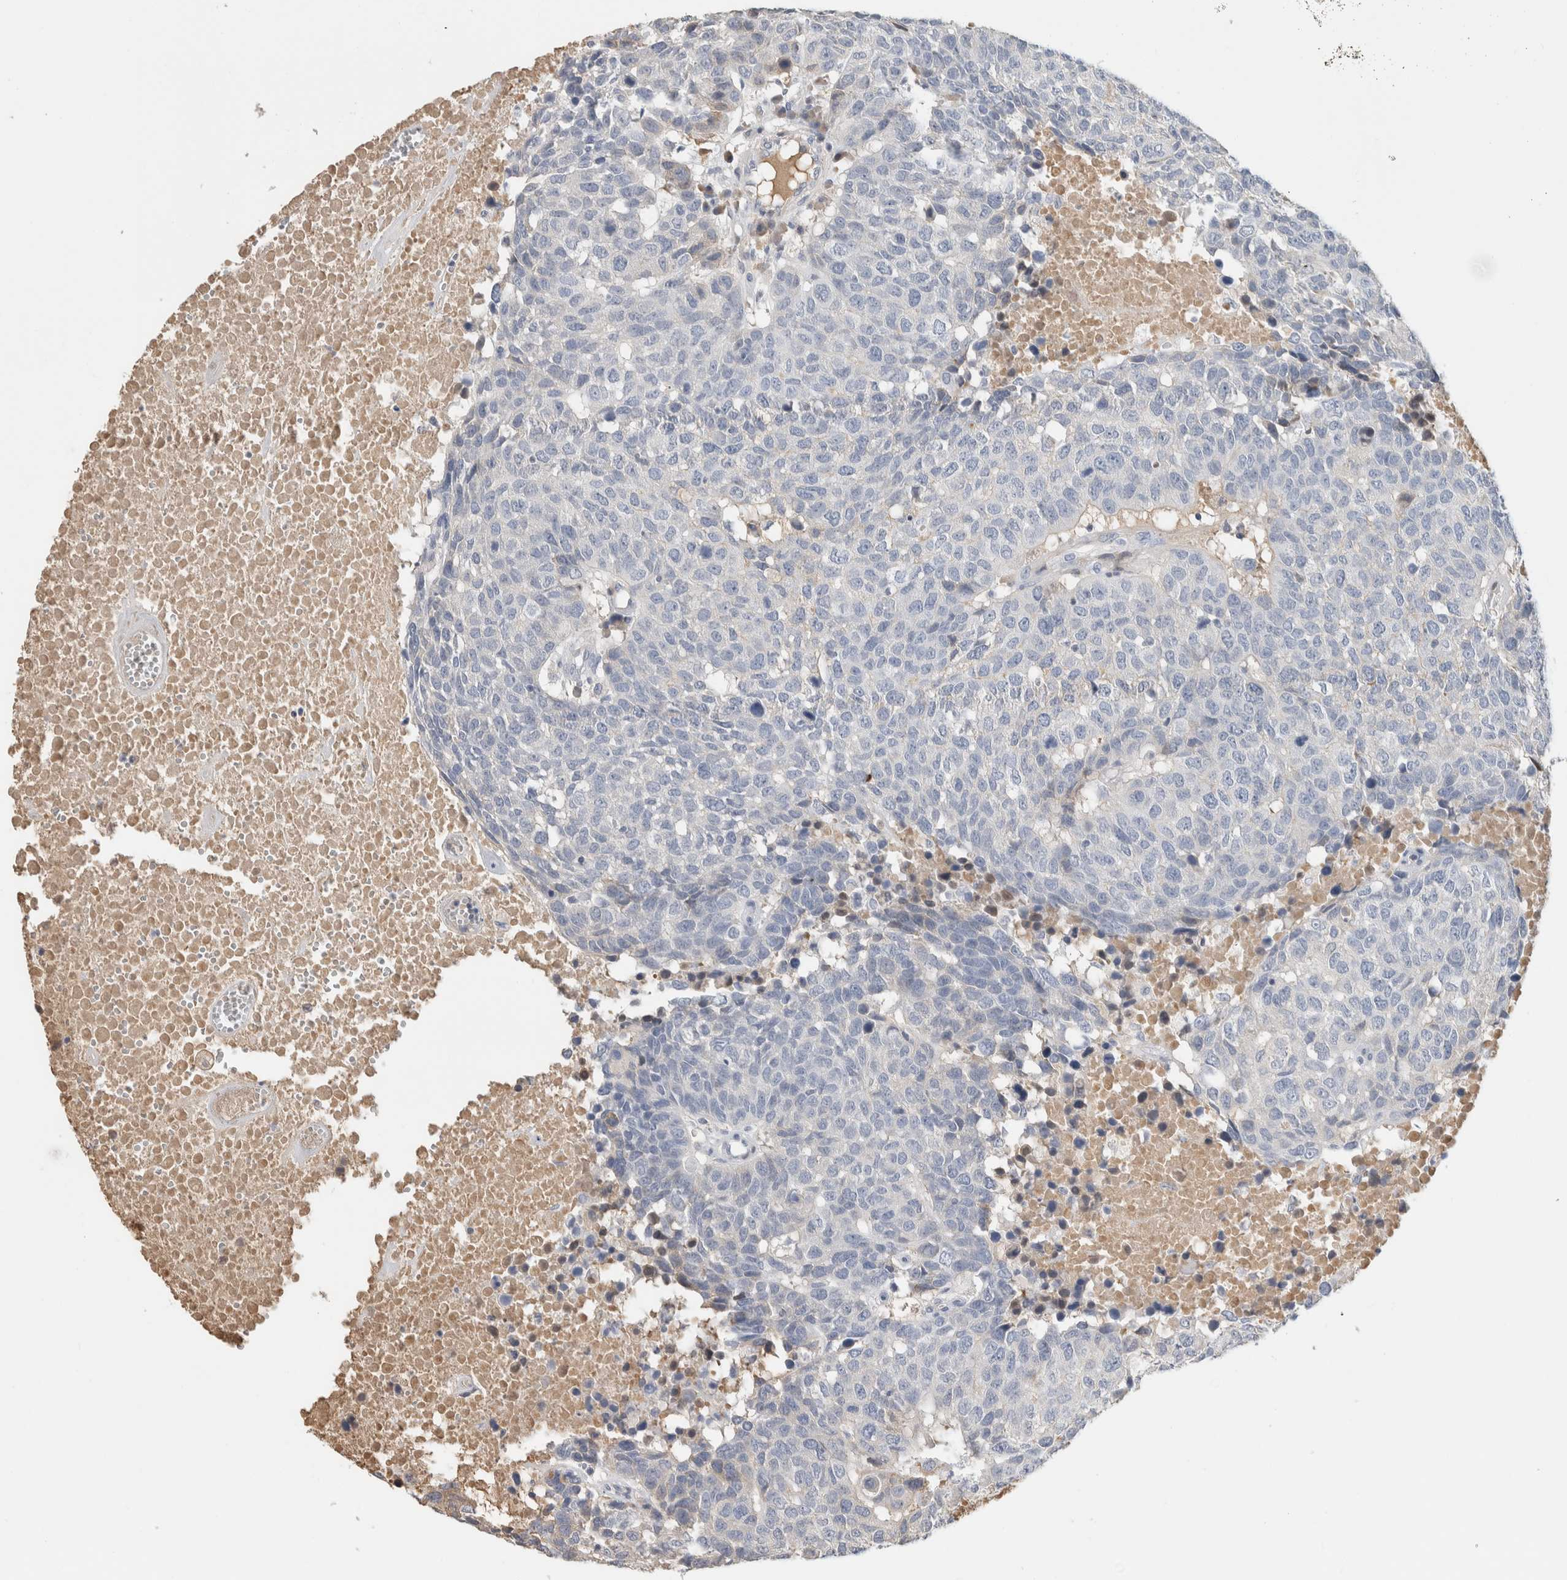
{"staining": {"intensity": "negative", "quantity": "none", "location": "none"}, "tissue": "head and neck cancer", "cell_type": "Tumor cells", "image_type": "cancer", "snomed": [{"axis": "morphology", "description": "Squamous cell carcinoma, NOS"}, {"axis": "topography", "description": "Head-Neck"}], "caption": "IHC image of neoplastic tissue: human head and neck squamous cell carcinoma stained with DAB (3,3'-diaminobenzidine) displays no significant protein positivity in tumor cells.", "gene": "SCGB1A1", "patient": {"sex": "male", "age": 66}}